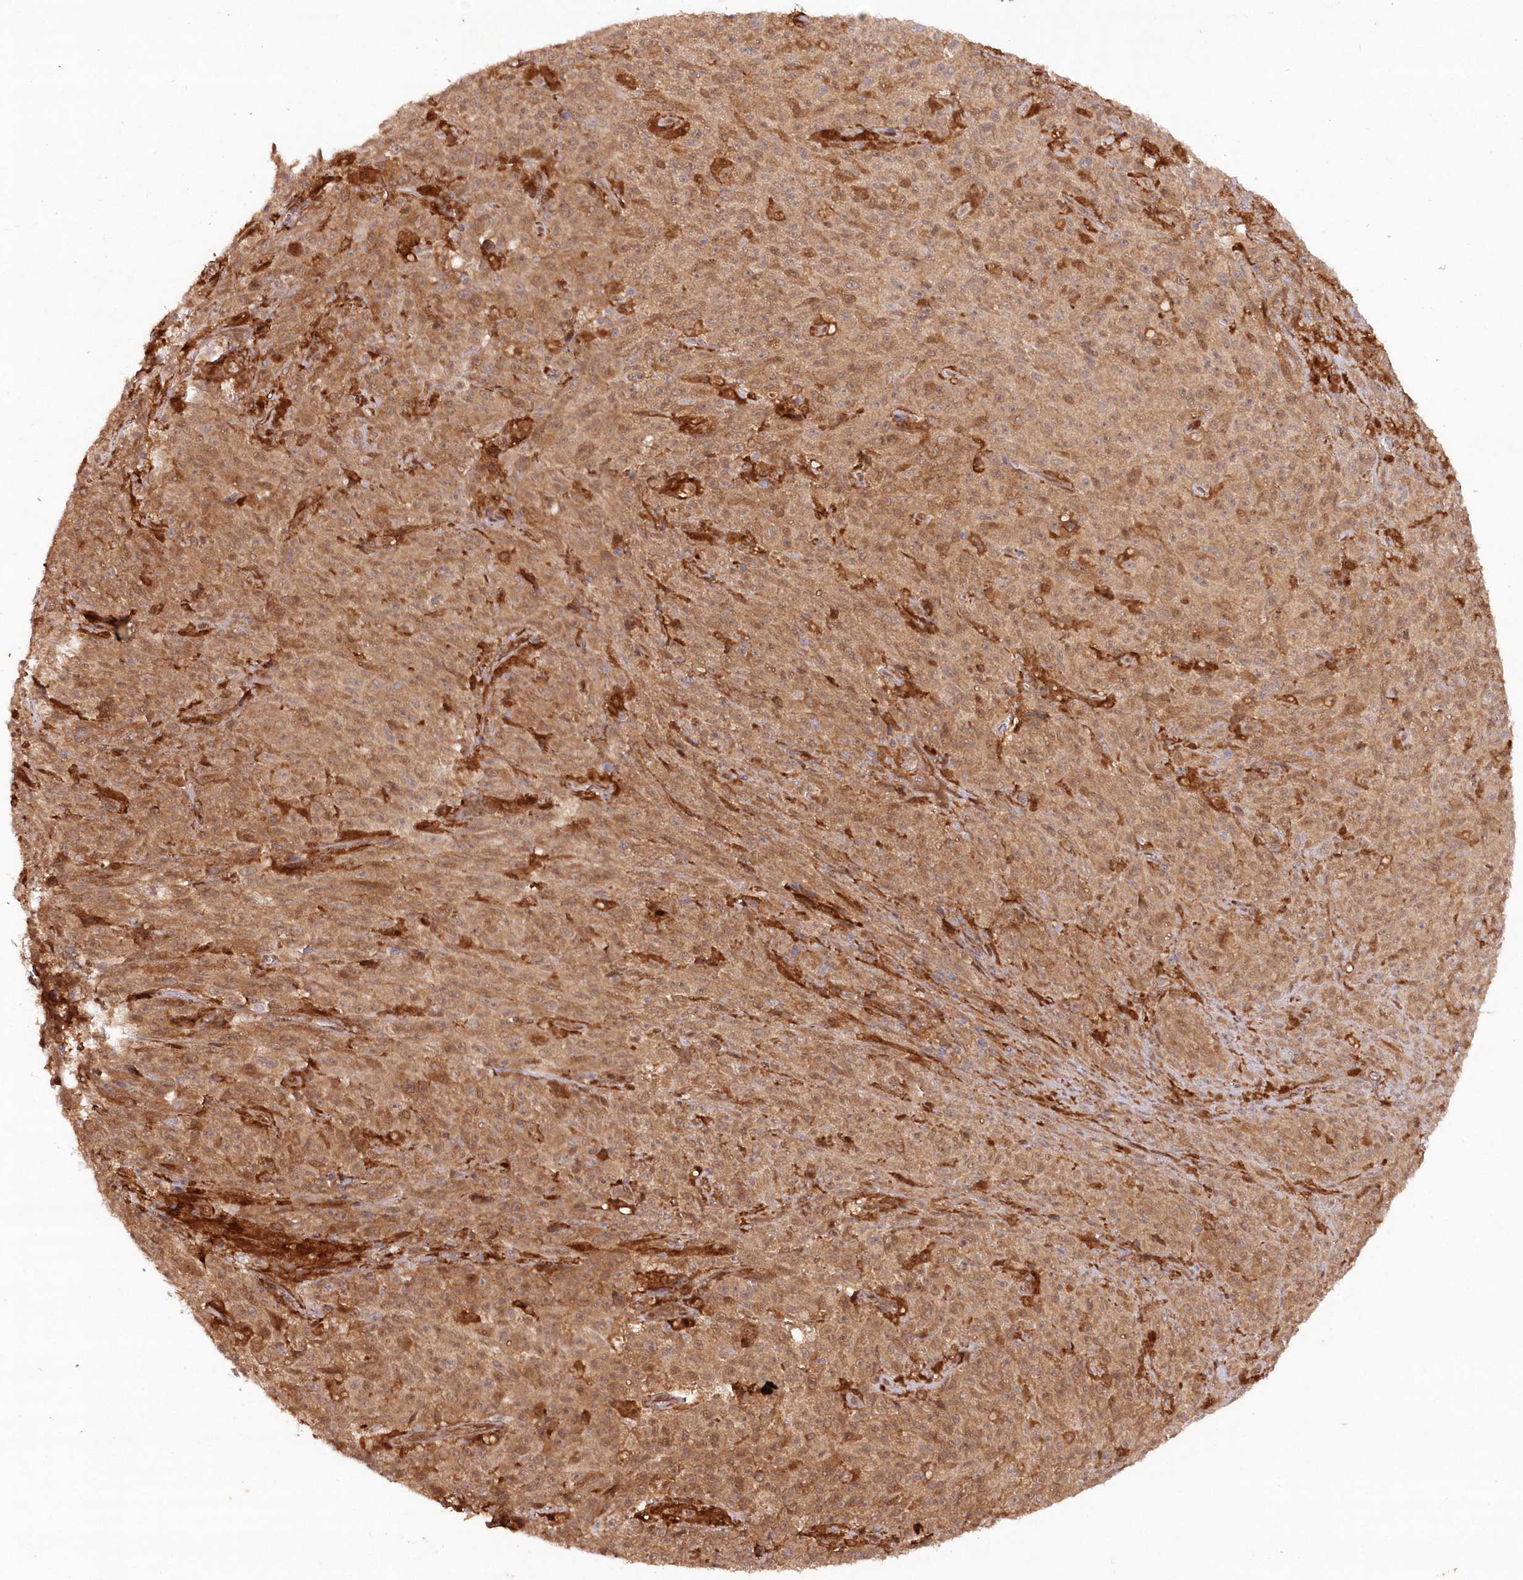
{"staining": {"intensity": "moderate", "quantity": ">75%", "location": "cytoplasmic/membranous"}, "tissue": "melanoma", "cell_type": "Tumor cells", "image_type": "cancer", "snomed": [{"axis": "morphology", "description": "Malignant melanoma, NOS"}, {"axis": "topography", "description": "Skin"}], "caption": "Tumor cells exhibit medium levels of moderate cytoplasmic/membranous staining in approximately >75% of cells in human melanoma.", "gene": "GBE1", "patient": {"sex": "female", "age": 82}}